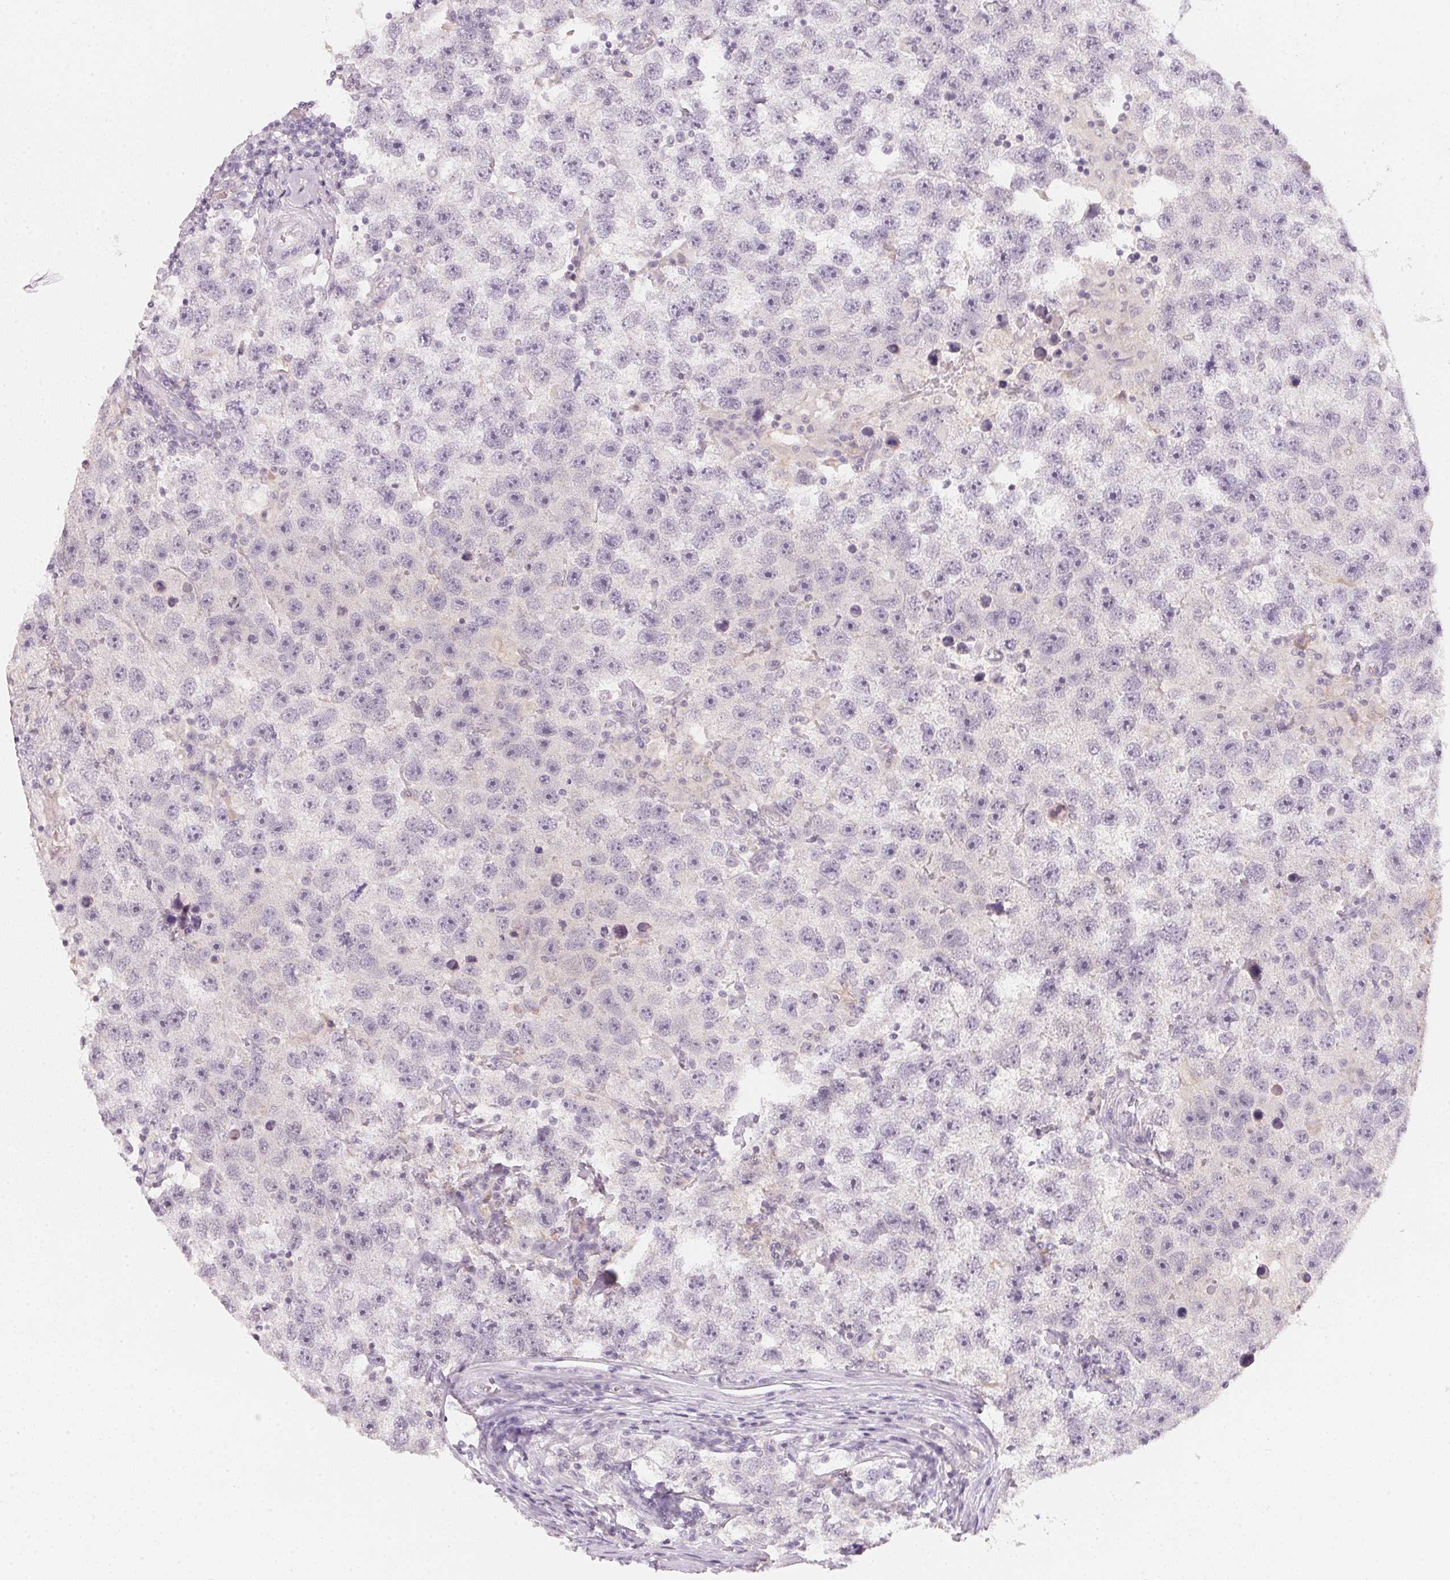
{"staining": {"intensity": "negative", "quantity": "none", "location": "none"}, "tissue": "testis cancer", "cell_type": "Tumor cells", "image_type": "cancer", "snomed": [{"axis": "morphology", "description": "Seminoma, NOS"}, {"axis": "topography", "description": "Testis"}], "caption": "DAB immunohistochemical staining of testis cancer reveals no significant staining in tumor cells. Nuclei are stained in blue.", "gene": "CFAP276", "patient": {"sex": "male", "age": 26}}